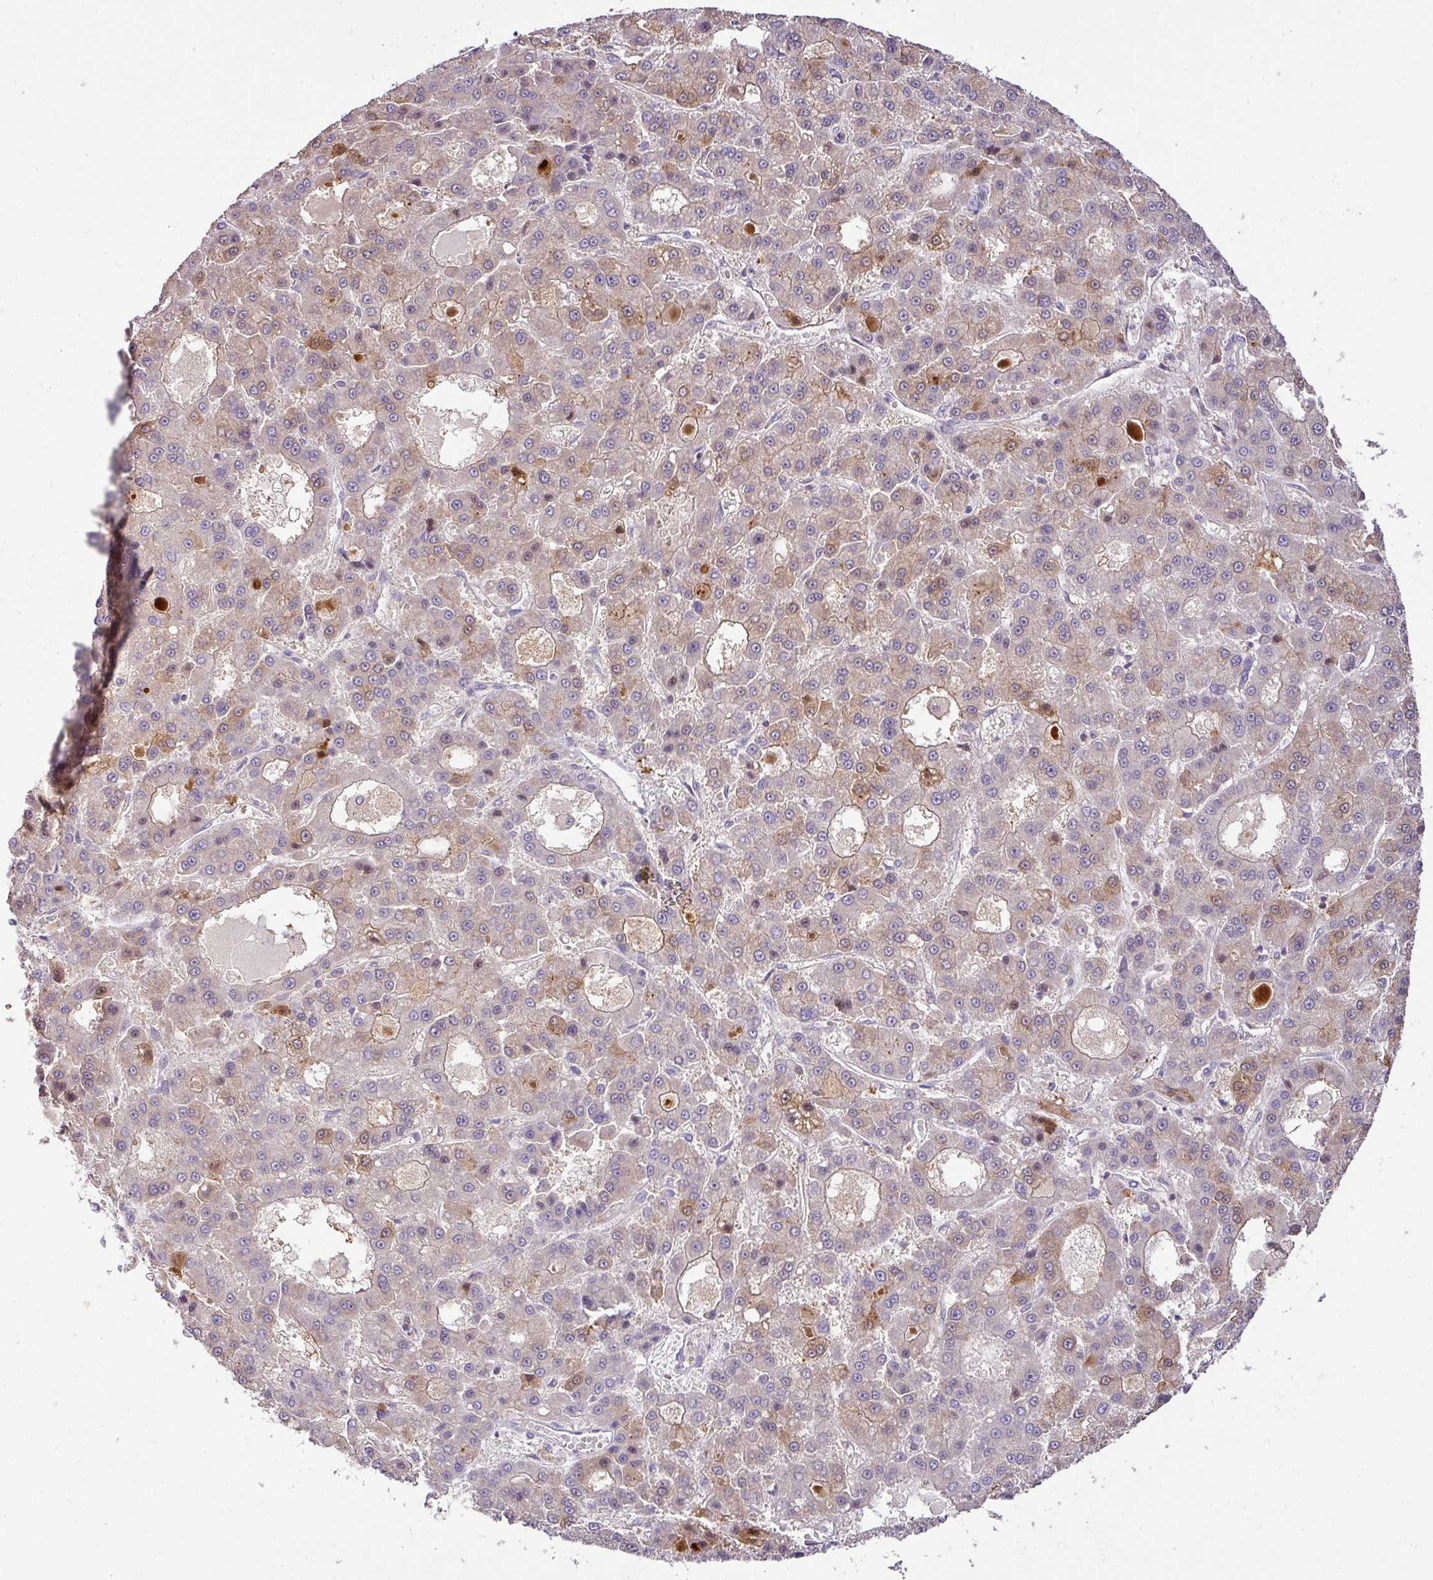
{"staining": {"intensity": "moderate", "quantity": "<25%", "location": "cytoplasmic/membranous"}, "tissue": "liver cancer", "cell_type": "Tumor cells", "image_type": "cancer", "snomed": [{"axis": "morphology", "description": "Carcinoma, Hepatocellular, NOS"}, {"axis": "topography", "description": "Liver"}], "caption": "Tumor cells show low levels of moderate cytoplasmic/membranous positivity in about <25% of cells in liver hepatocellular carcinoma.", "gene": "HOXC13", "patient": {"sex": "male", "age": 70}}